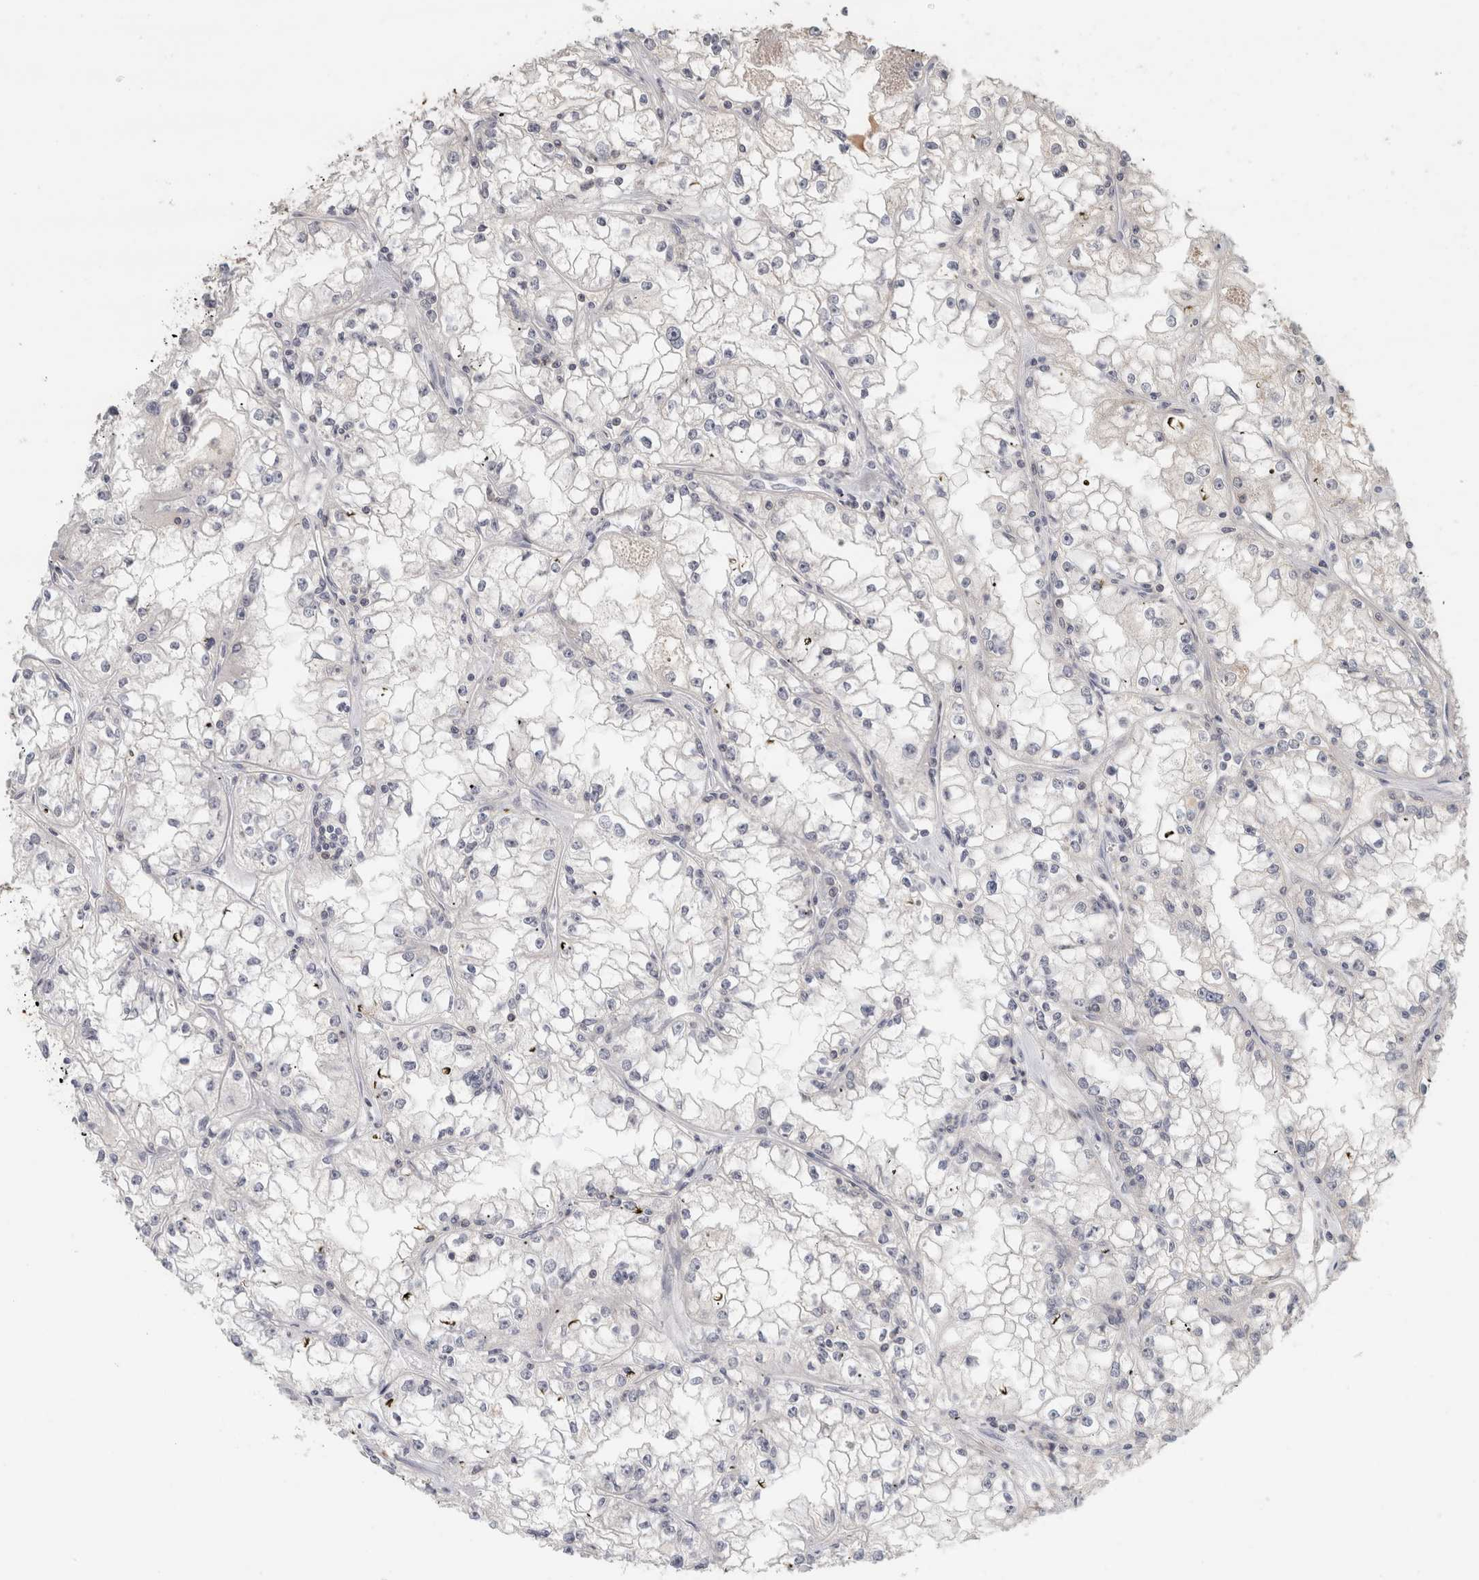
{"staining": {"intensity": "negative", "quantity": "none", "location": "none"}, "tissue": "renal cancer", "cell_type": "Tumor cells", "image_type": "cancer", "snomed": [{"axis": "morphology", "description": "Adenocarcinoma, NOS"}, {"axis": "topography", "description": "Kidney"}], "caption": "This is a histopathology image of immunohistochemistry staining of adenocarcinoma (renal), which shows no staining in tumor cells.", "gene": "TRAT1", "patient": {"sex": "male", "age": 56}}